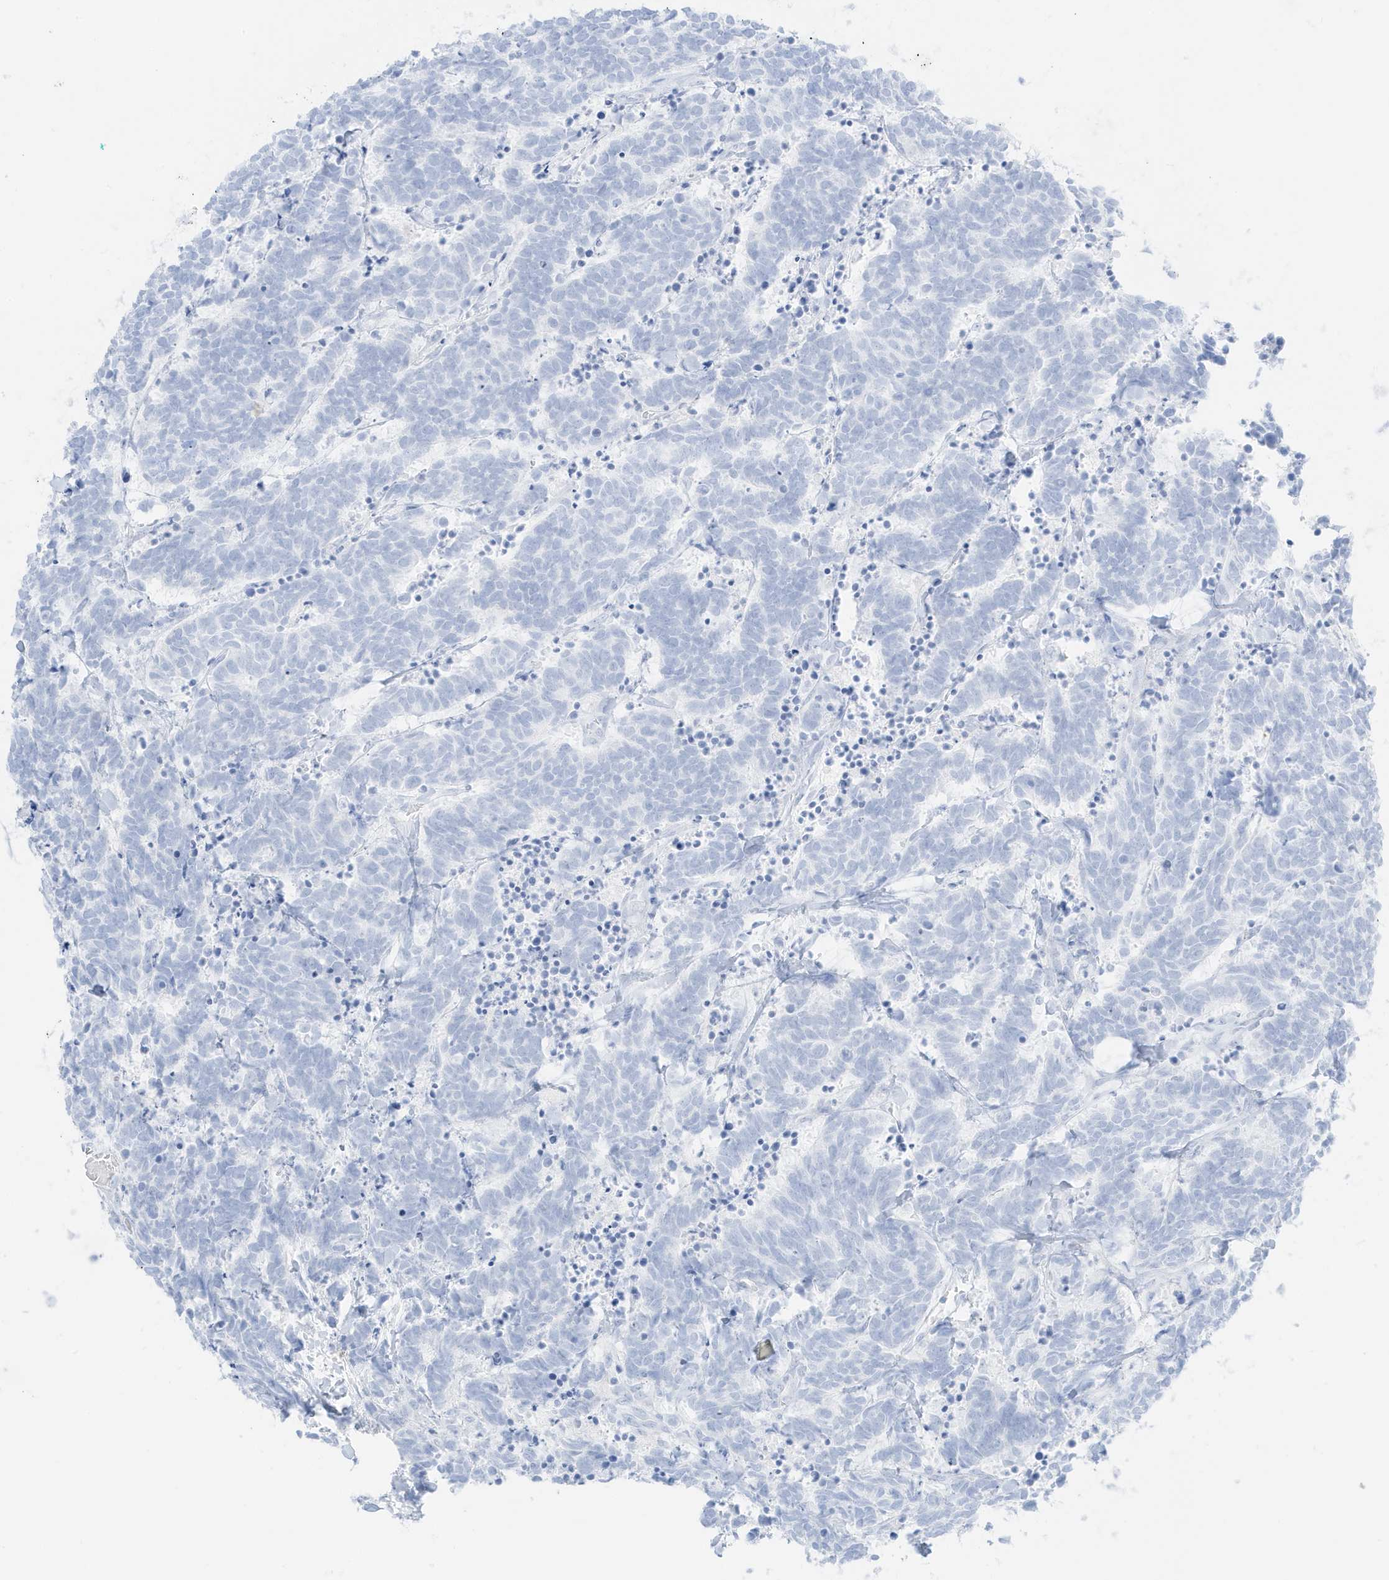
{"staining": {"intensity": "negative", "quantity": "none", "location": "none"}, "tissue": "carcinoid", "cell_type": "Tumor cells", "image_type": "cancer", "snomed": [{"axis": "morphology", "description": "Carcinoma, NOS"}, {"axis": "morphology", "description": "Carcinoid, malignant, NOS"}, {"axis": "topography", "description": "Urinary bladder"}], "caption": "Histopathology image shows no significant protein staining in tumor cells of carcinoid. (Stains: DAB (3,3'-diaminobenzidine) immunohistochemistry with hematoxylin counter stain, Microscopy: brightfield microscopy at high magnification).", "gene": "SLC22A13", "patient": {"sex": "male", "age": 57}}